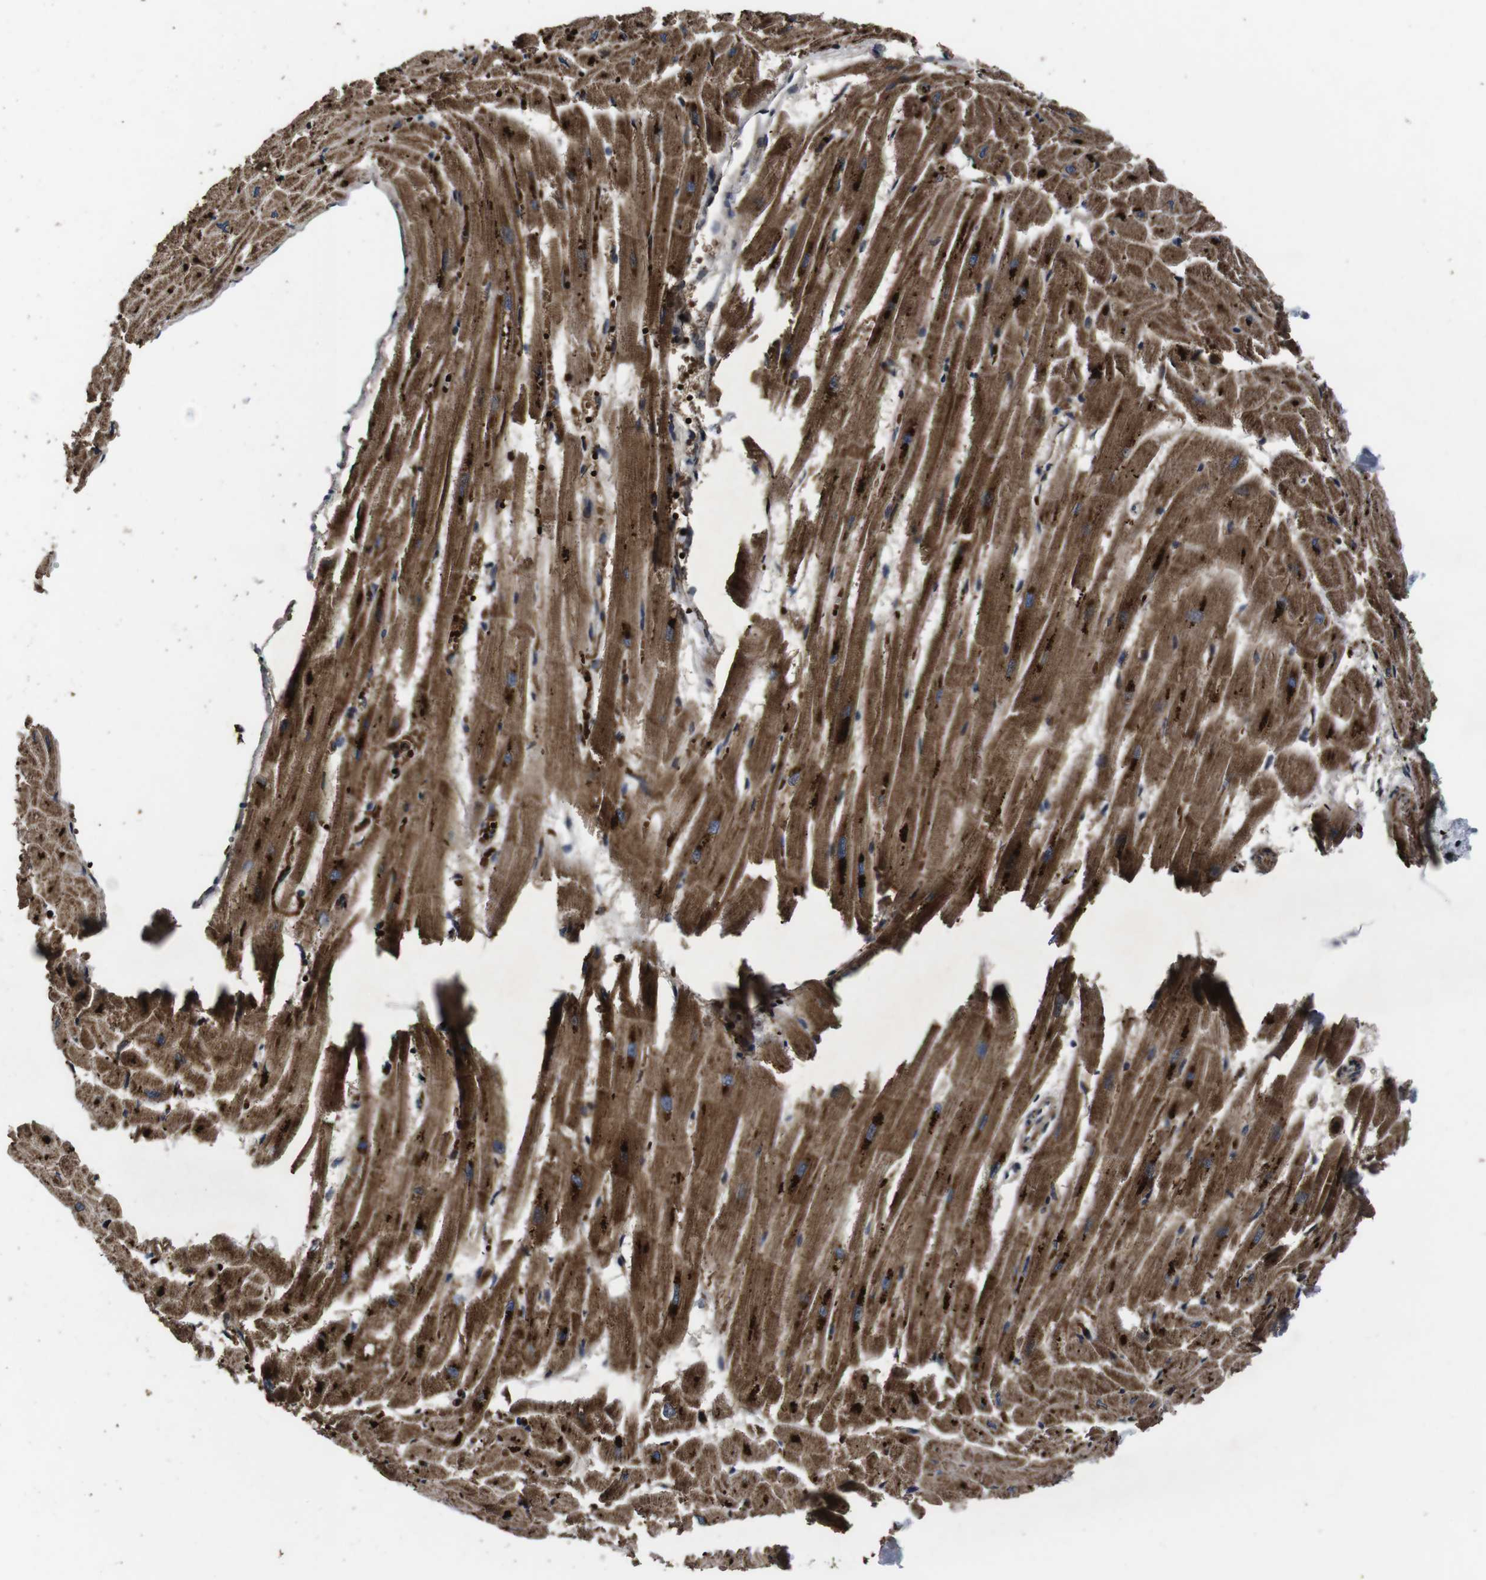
{"staining": {"intensity": "strong", "quantity": ">75%", "location": "cytoplasmic/membranous"}, "tissue": "heart muscle", "cell_type": "Cardiomyocytes", "image_type": "normal", "snomed": [{"axis": "morphology", "description": "Normal tissue, NOS"}, {"axis": "topography", "description": "Heart"}], "caption": "Strong cytoplasmic/membranous protein positivity is seen in approximately >75% of cardiomyocytes in heart muscle.", "gene": "SMYD3", "patient": {"sex": "female", "age": 19}}